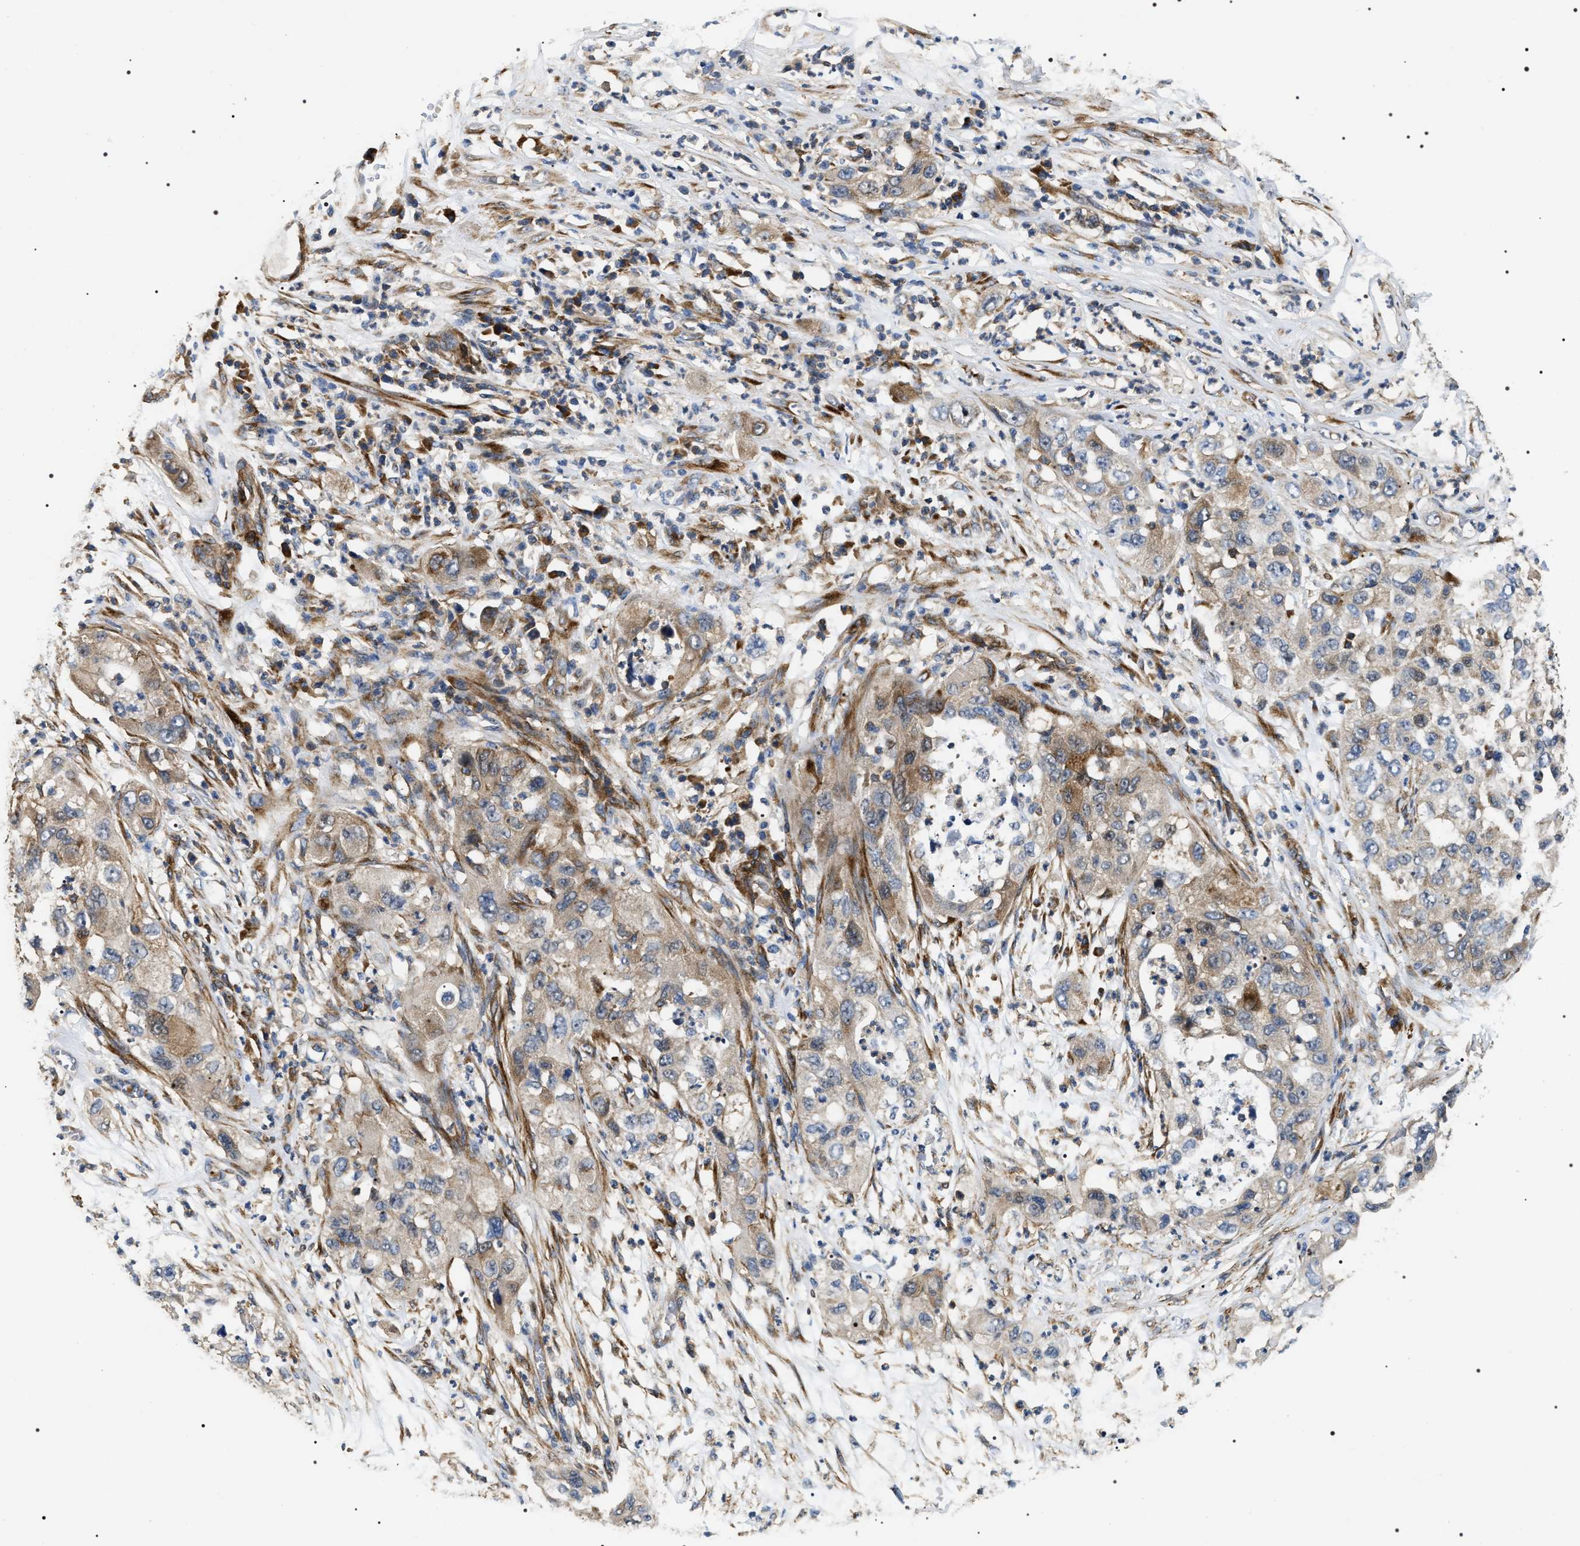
{"staining": {"intensity": "weak", "quantity": ">75%", "location": "cytoplasmic/membranous"}, "tissue": "pancreatic cancer", "cell_type": "Tumor cells", "image_type": "cancer", "snomed": [{"axis": "morphology", "description": "Adenocarcinoma, NOS"}, {"axis": "topography", "description": "Pancreas"}], "caption": "An IHC image of tumor tissue is shown. Protein staining in brown labels weak cytoplasmic/membranous positivity in pancreatic cancer within tumor cells.", "gene": "ZC3HAV1L", "patient": {"sex": "female", "age": 78}}